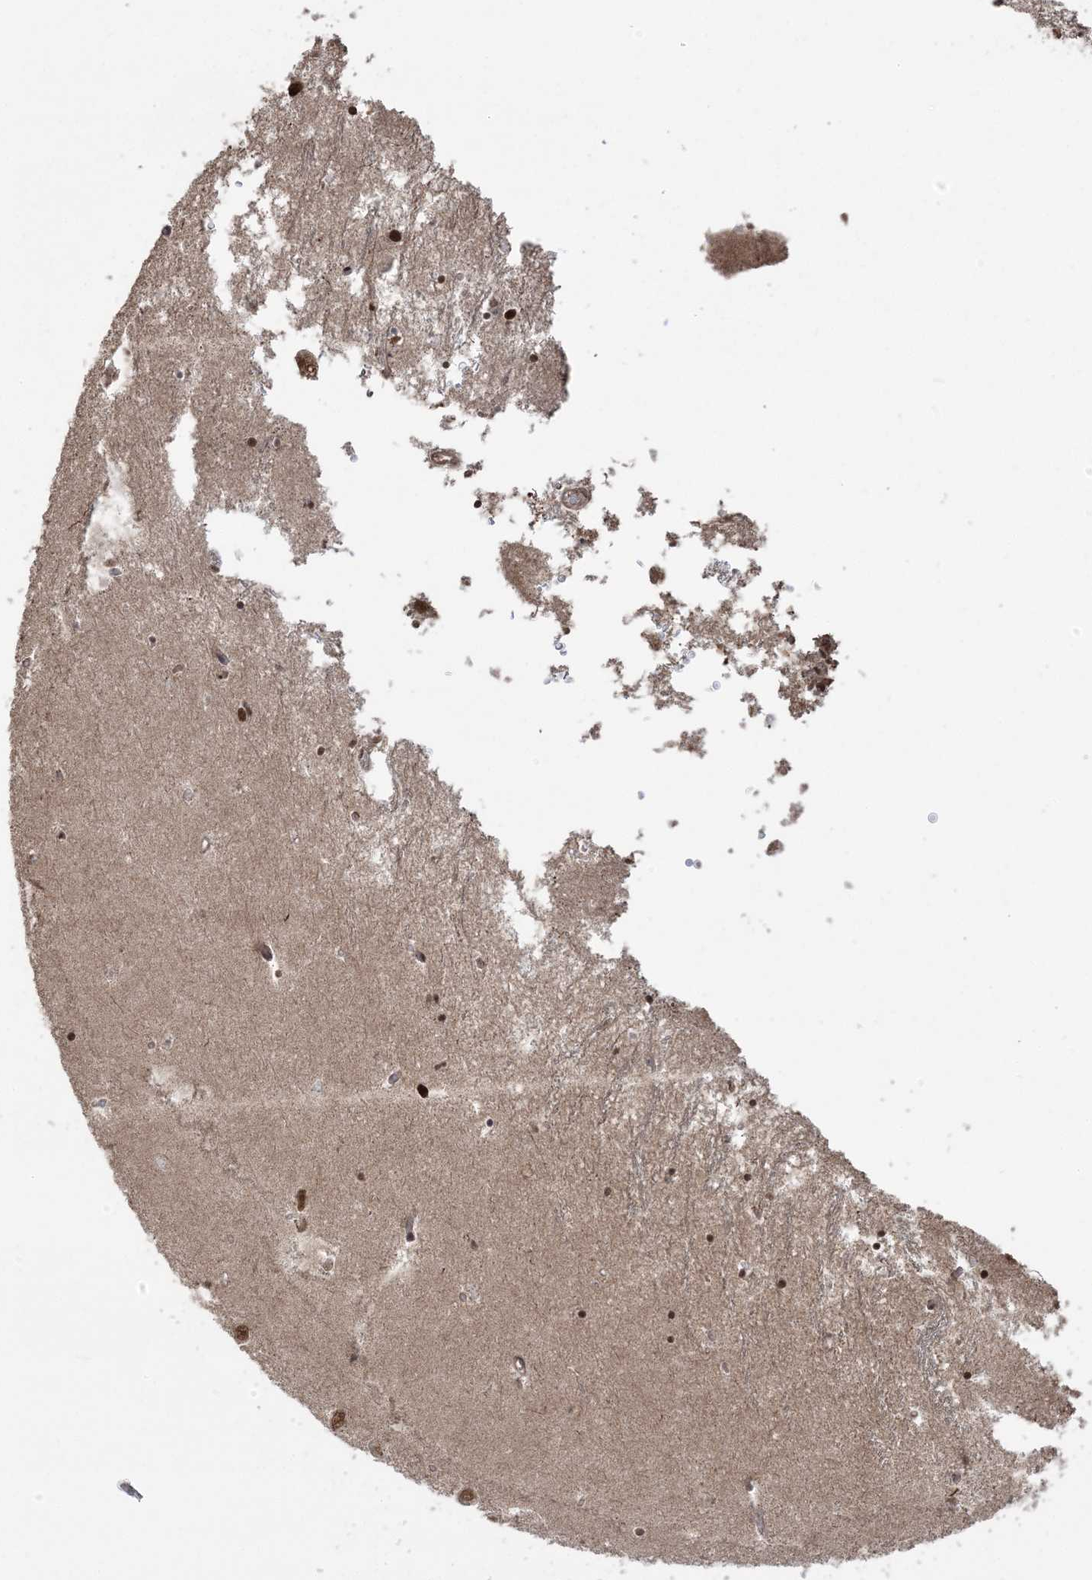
{"staining": {"intensity": "moderate", "quantity": "<25%", "location": "nuclear"}, "tissue": "hippocampus", "cell_type": "Glial cells", "image_type": "normal", "snomed": [{"axis": "morphology", "description": "Normal tissue, NOS"}, {"axis": "topography", "description": "Hippocampus"}], "caption": "Normal hippocampus was stained to show a protein in brown. There is low levels of moderate nuclear positivity in approximately <25% of glial cells. (DAB IHC with brightfield microscopy, high magnification).", "gene": "ZNF839", "patient": {"sex": "male", "age": 70}}